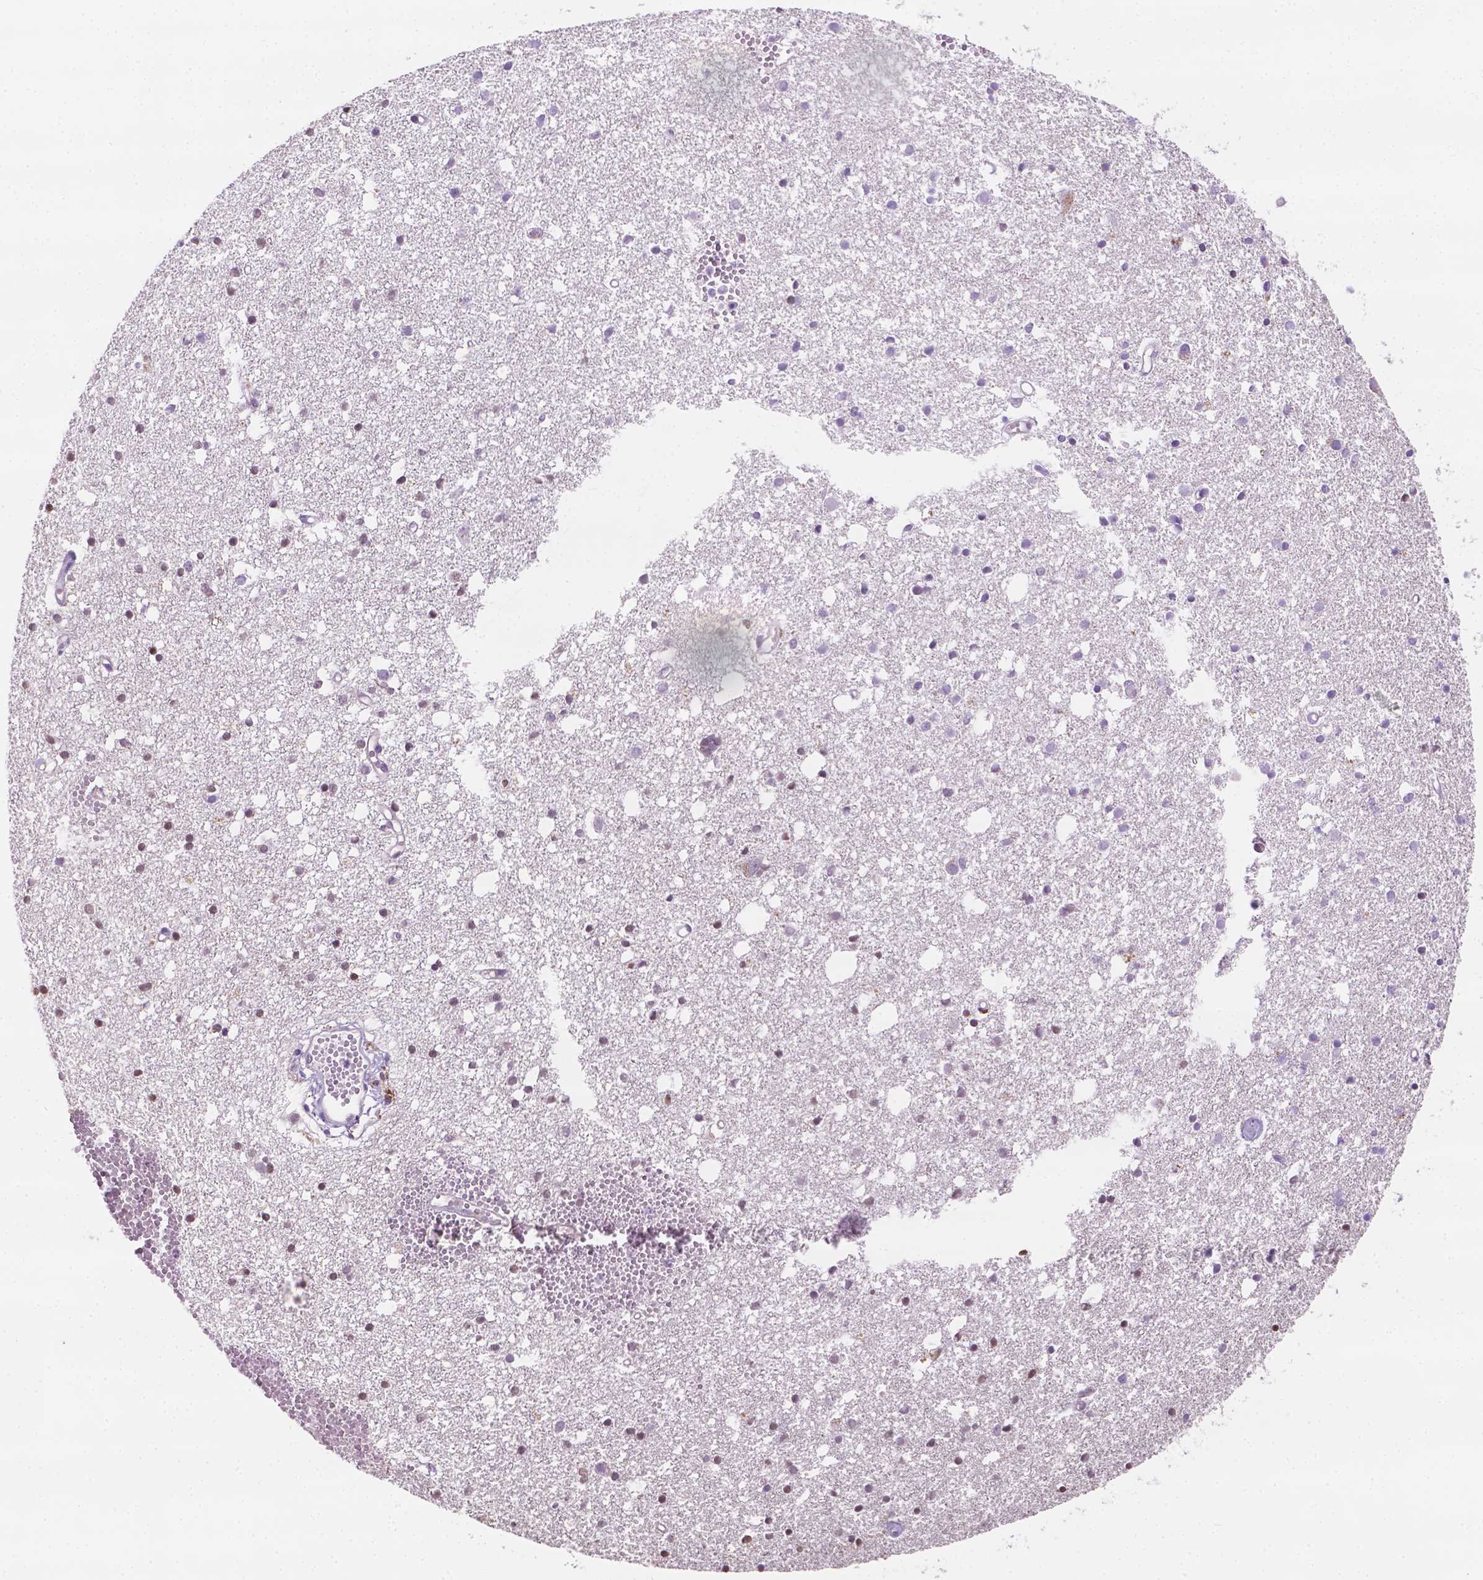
{"staining": {"intensity": "negative", "quantity": "none", "location": "none"}, "tissue": "cerebral cortex", "cell_type": "Endothelial cells", "image_type": "normal", "snomed": [{"axis": "morphology", "description": "Normal tissue, NOS"}, {"axis": "morphology", "description": "Glioma, malignant, High grade"}, {"axis": "topography", "description": "Cerebral cortex"}], "caption": "Human cerebral cortex stained for a protein using immunohistochemistry (IHC) displays no expression in endothelial cells.", "gene": "ERF", "patient": {"sex": "male", "age": 71}}